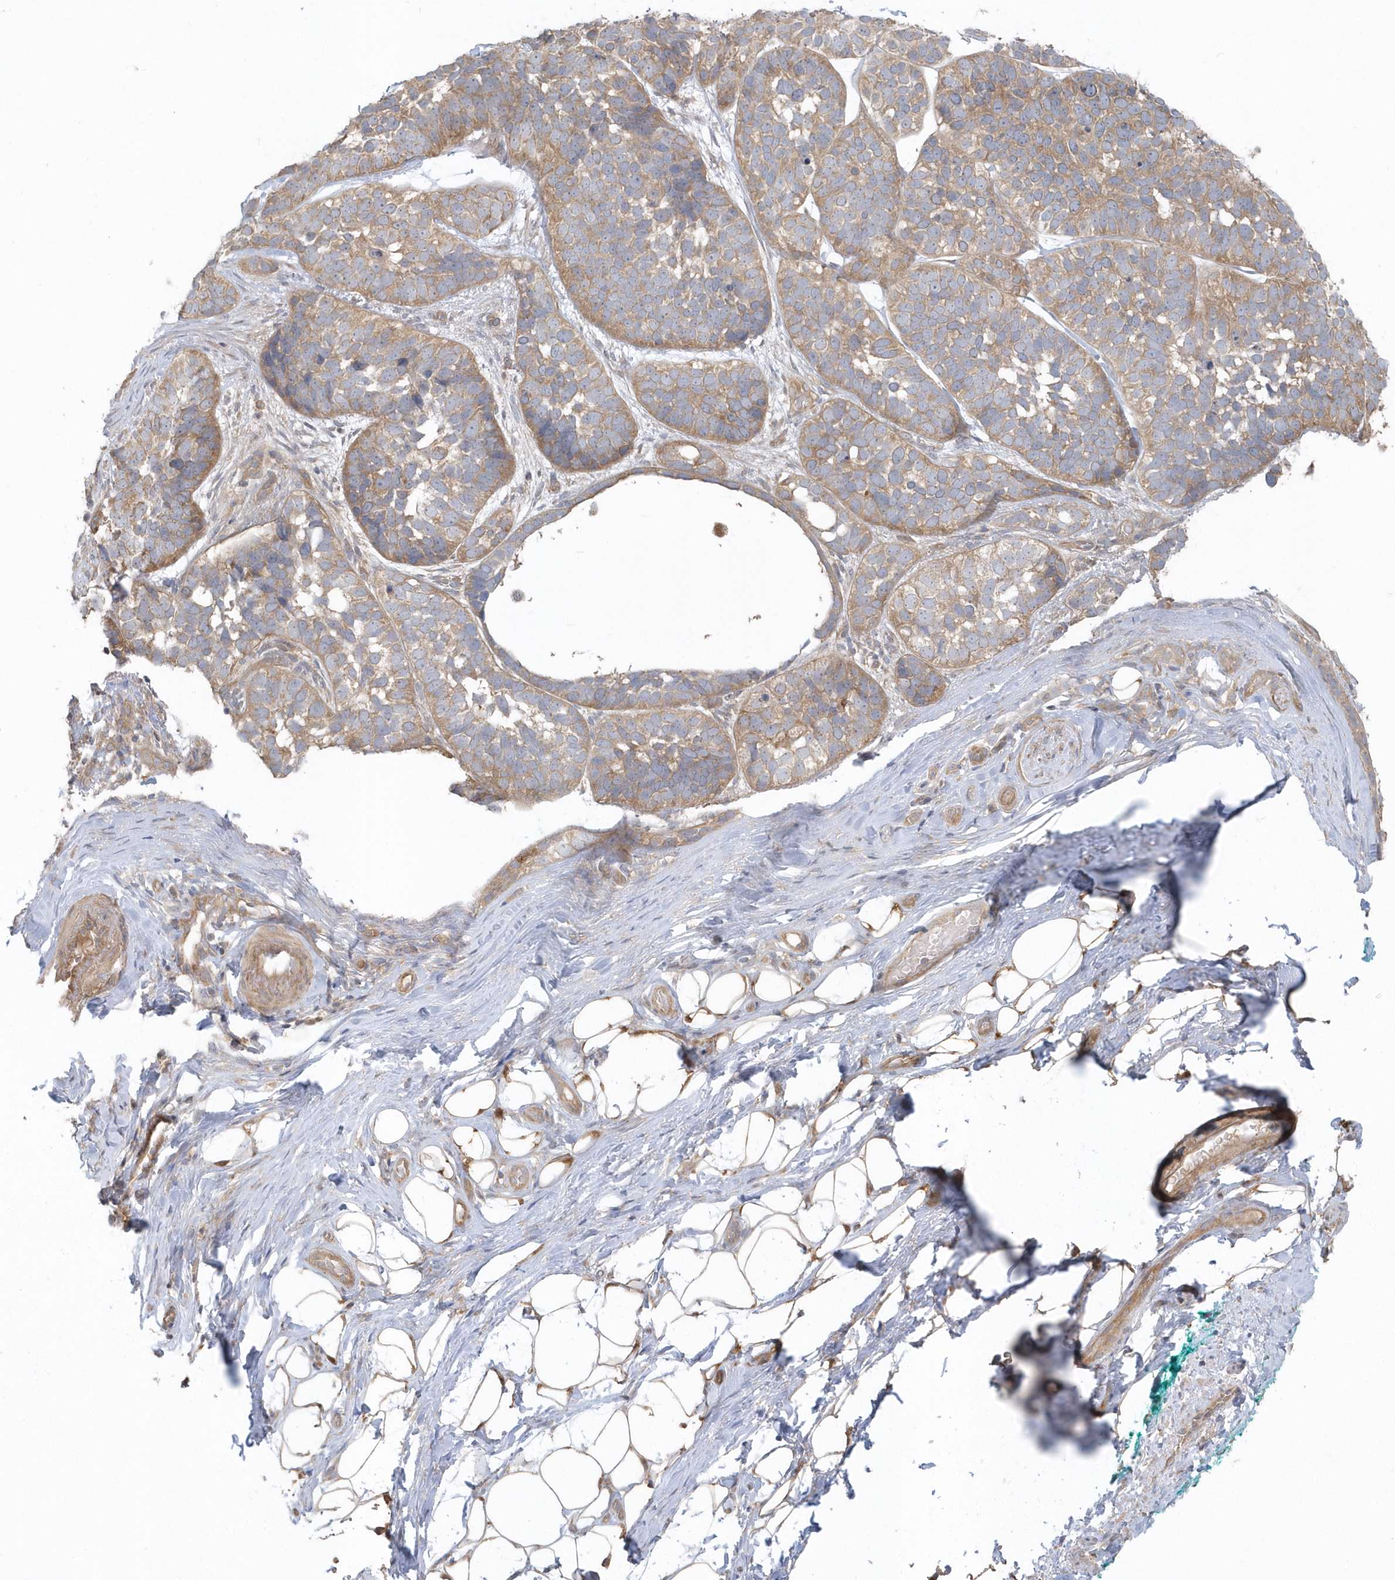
{"staining": {"intensity": "moderate", "quantity": ">75%", "location": "cytoplasmic/membranous"}, "tissue": "skin cancer", "cell_type": "Tumor cells", "image_type": "cancer", "snomed": [{"axis": "morphology", "description": "Basal cell carcinoma"}, {"axis": "topography", "description": "Skin"}], "caption": "A high-resolution histopathology image shows immunohistochemistry staining of basal cell carcinoma (skin), which exhibits moderate cytoplasmic/membranous staining in about >75% of tumor cells.", "gene": "ACTR1A", "patient": {"sex": "male", "age": 62}}